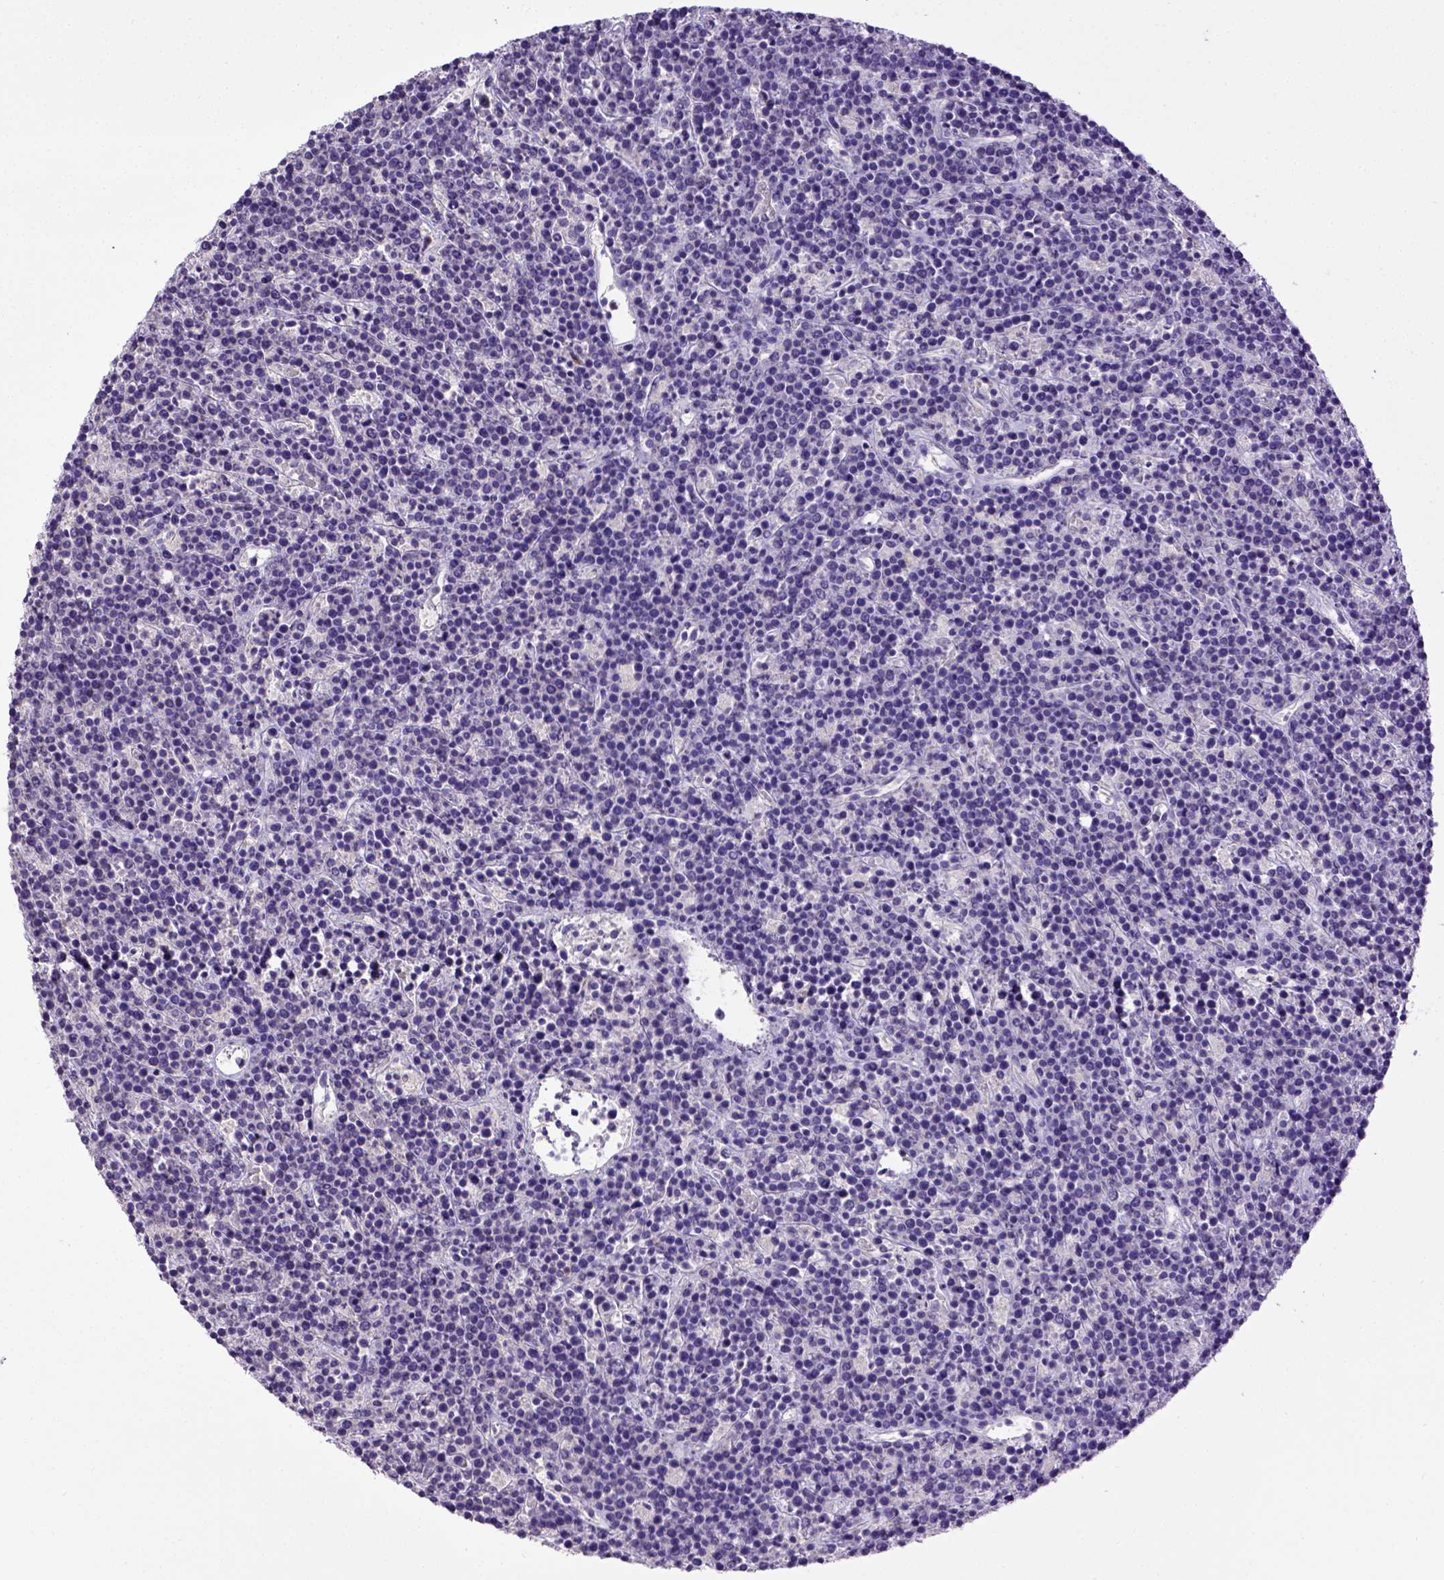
{"staining": {"intensity": "negative", "quantity": "none", "location": "none"}, "tissue": "lymphoma", "cell_type": "Tumor cells", "image_type": "cancer", "snomed": [{"axis": "morphology", "description": "Malignant lymphoma, non-Hodgkin's type, High grade"}, {"axis": "topography", "description": "Ovary"}], "caption": "Lymphoma was stained to show a protein in brown. There is no significant staining in tumor cells.", "gene": "CDKN1A", "patient": {"sex": "female", "age": 56}}